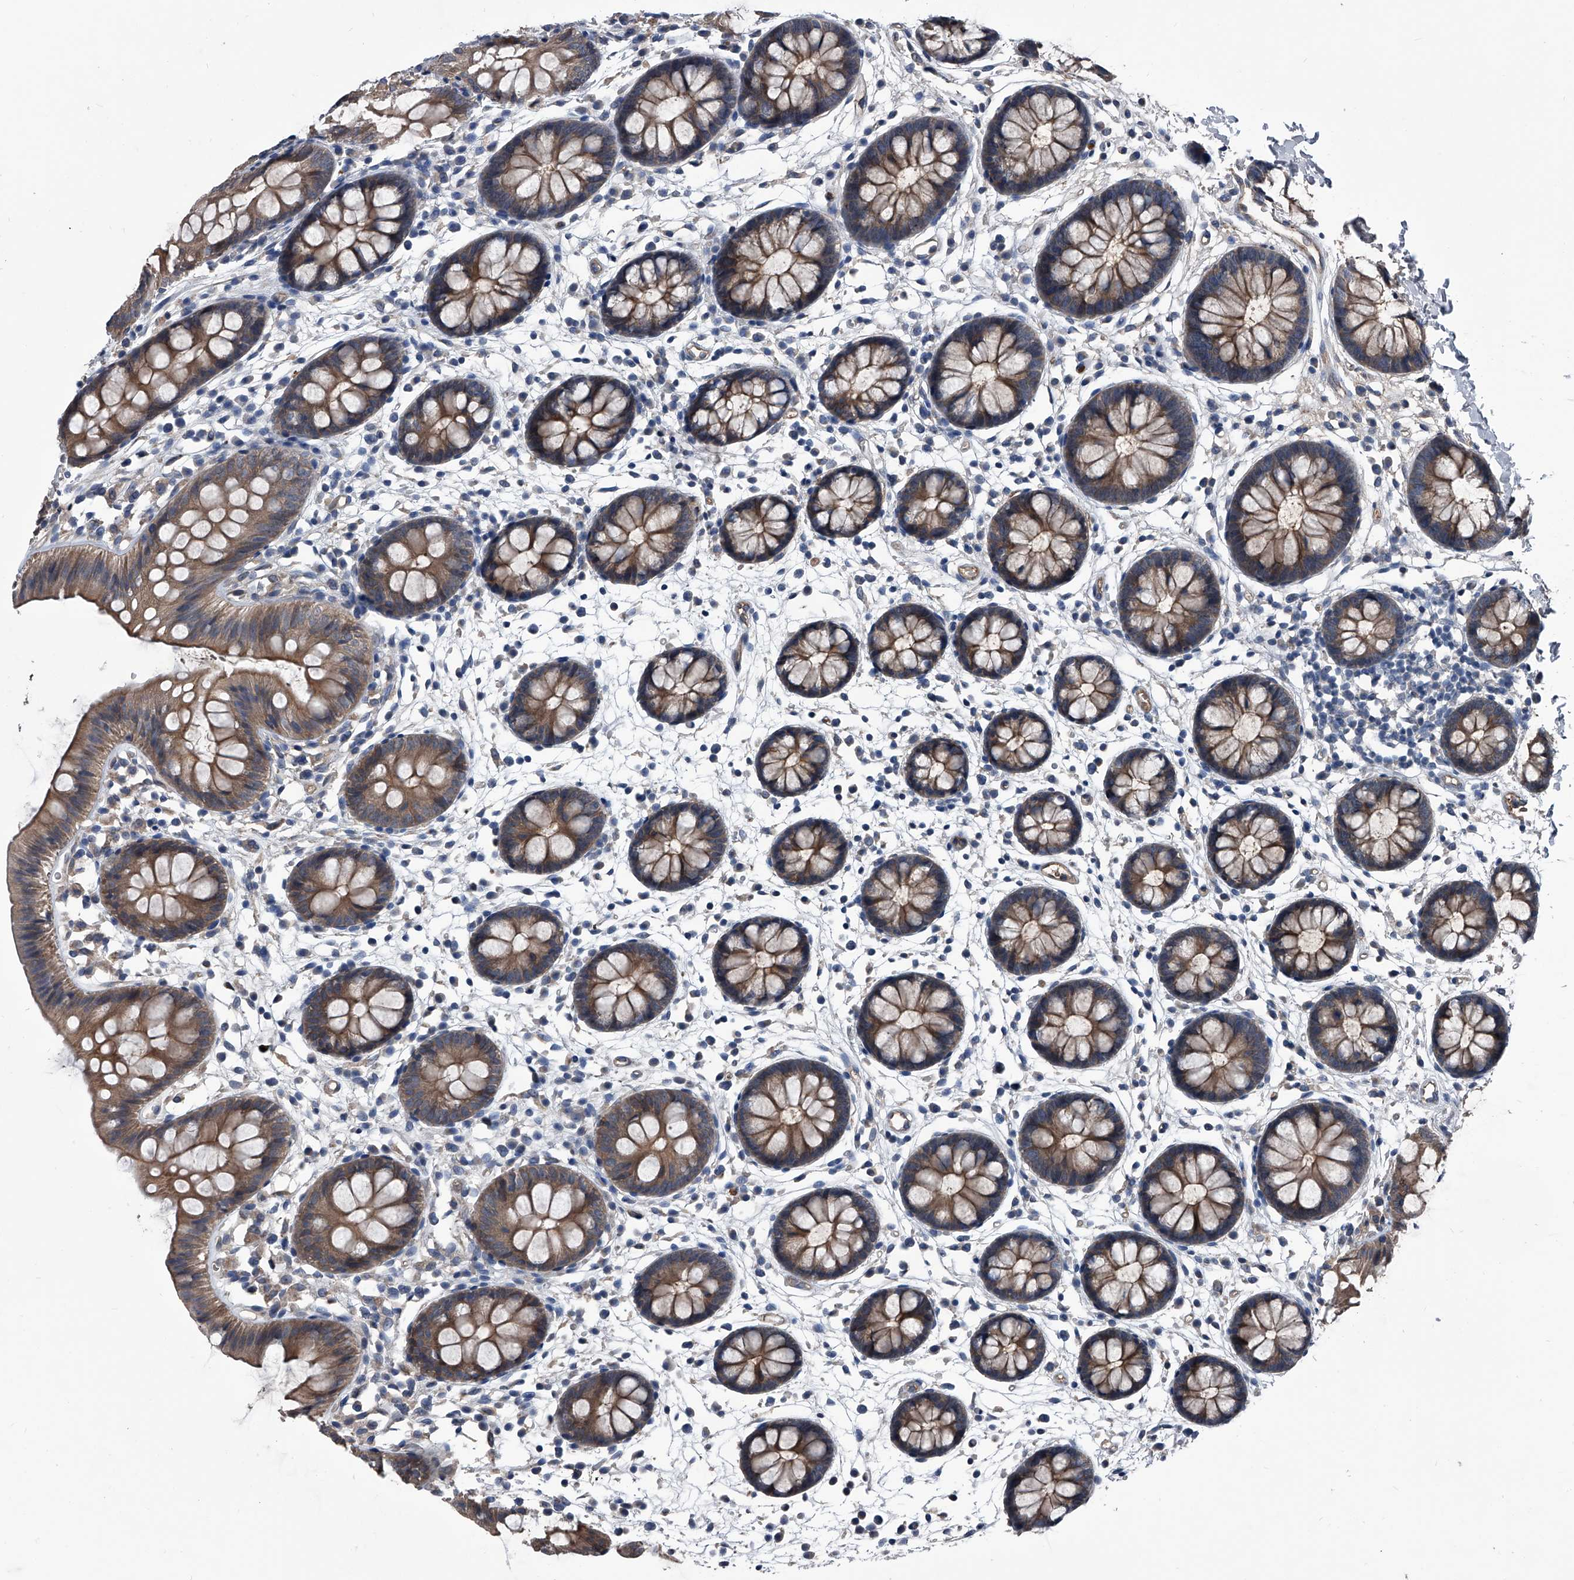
{"staining": {"intensity": "moderate", "quantity": ">75%", "location": "cytoplasmic/membranous"}, "tissue": "colon", "cell_type": "Endothelial cells", "image_type": "normal", "snomed": [{"axis": "morphology", "description": "Normal tissue, NOS"}, {"axis": "topography", "description": "Colon"}], "caption": "A micrograph of colon stained for a protein reveals moderate cytoplasmic/membranous brown staining in endothelial cells.", "gene": "KIF13A", "patient": {"sex": "male", "age": 56}}